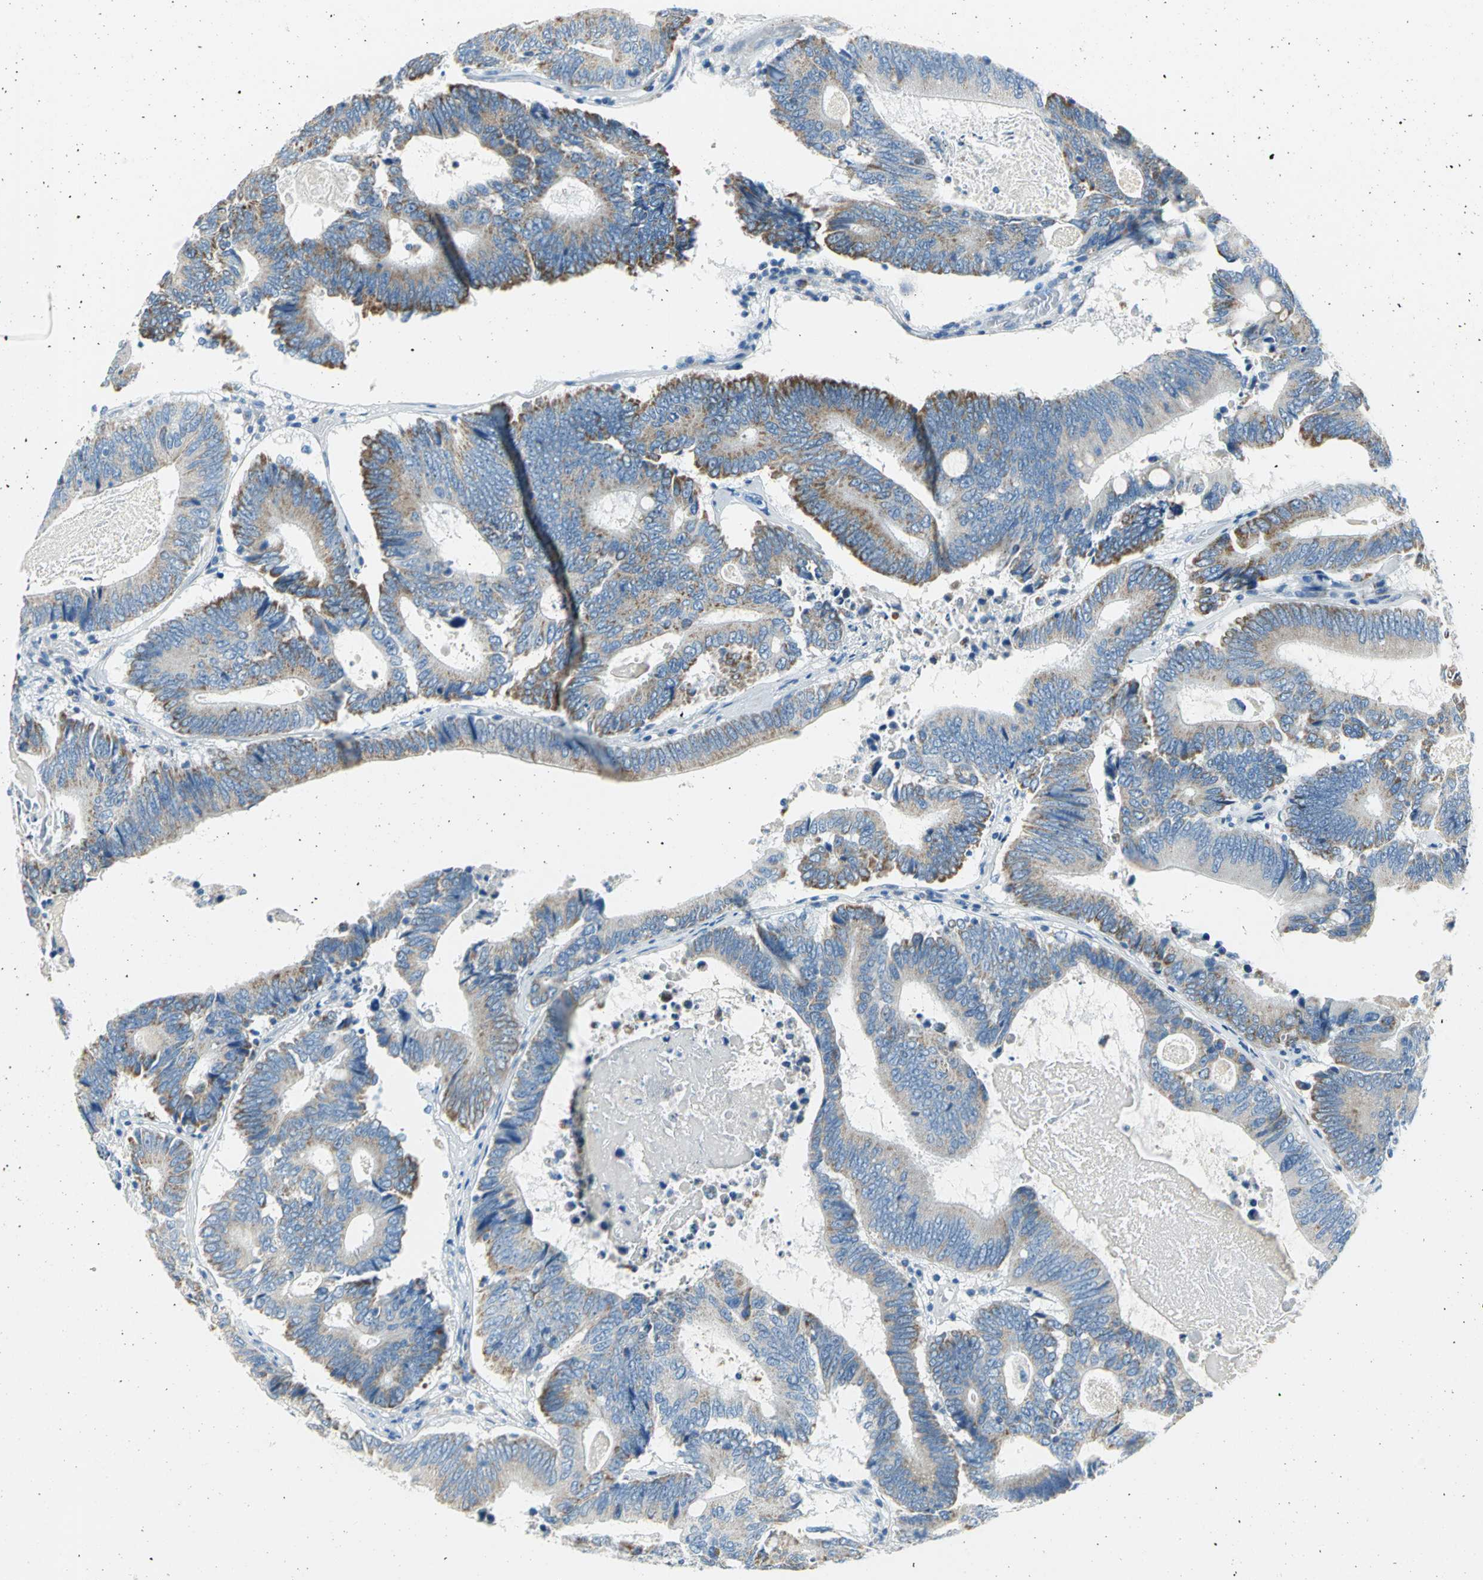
{"staining": {"intensity": "moderate", "quantity": ">75%", "location": "cytoplasmic/membranous"}, "tissue": "colorectal cancer", "cell_type": "Tumor cells", "image_type": "cancer", "snomed": [{"axis": "morphology", "description": "Adenocarcinoma, NOS"}, {"axis": "topography", "description": "Colon"}], "caption": "A micrograph of colorectal adenocarcinoma stained for a protein exhibits moderate cytoplasmic/membranous brown staining in tumor cells. (brown staining indicates protein expression, while blue staining denotes nuclei).", "gene": "ALOX15", "patient": {"sex": "female", "age": 78}}